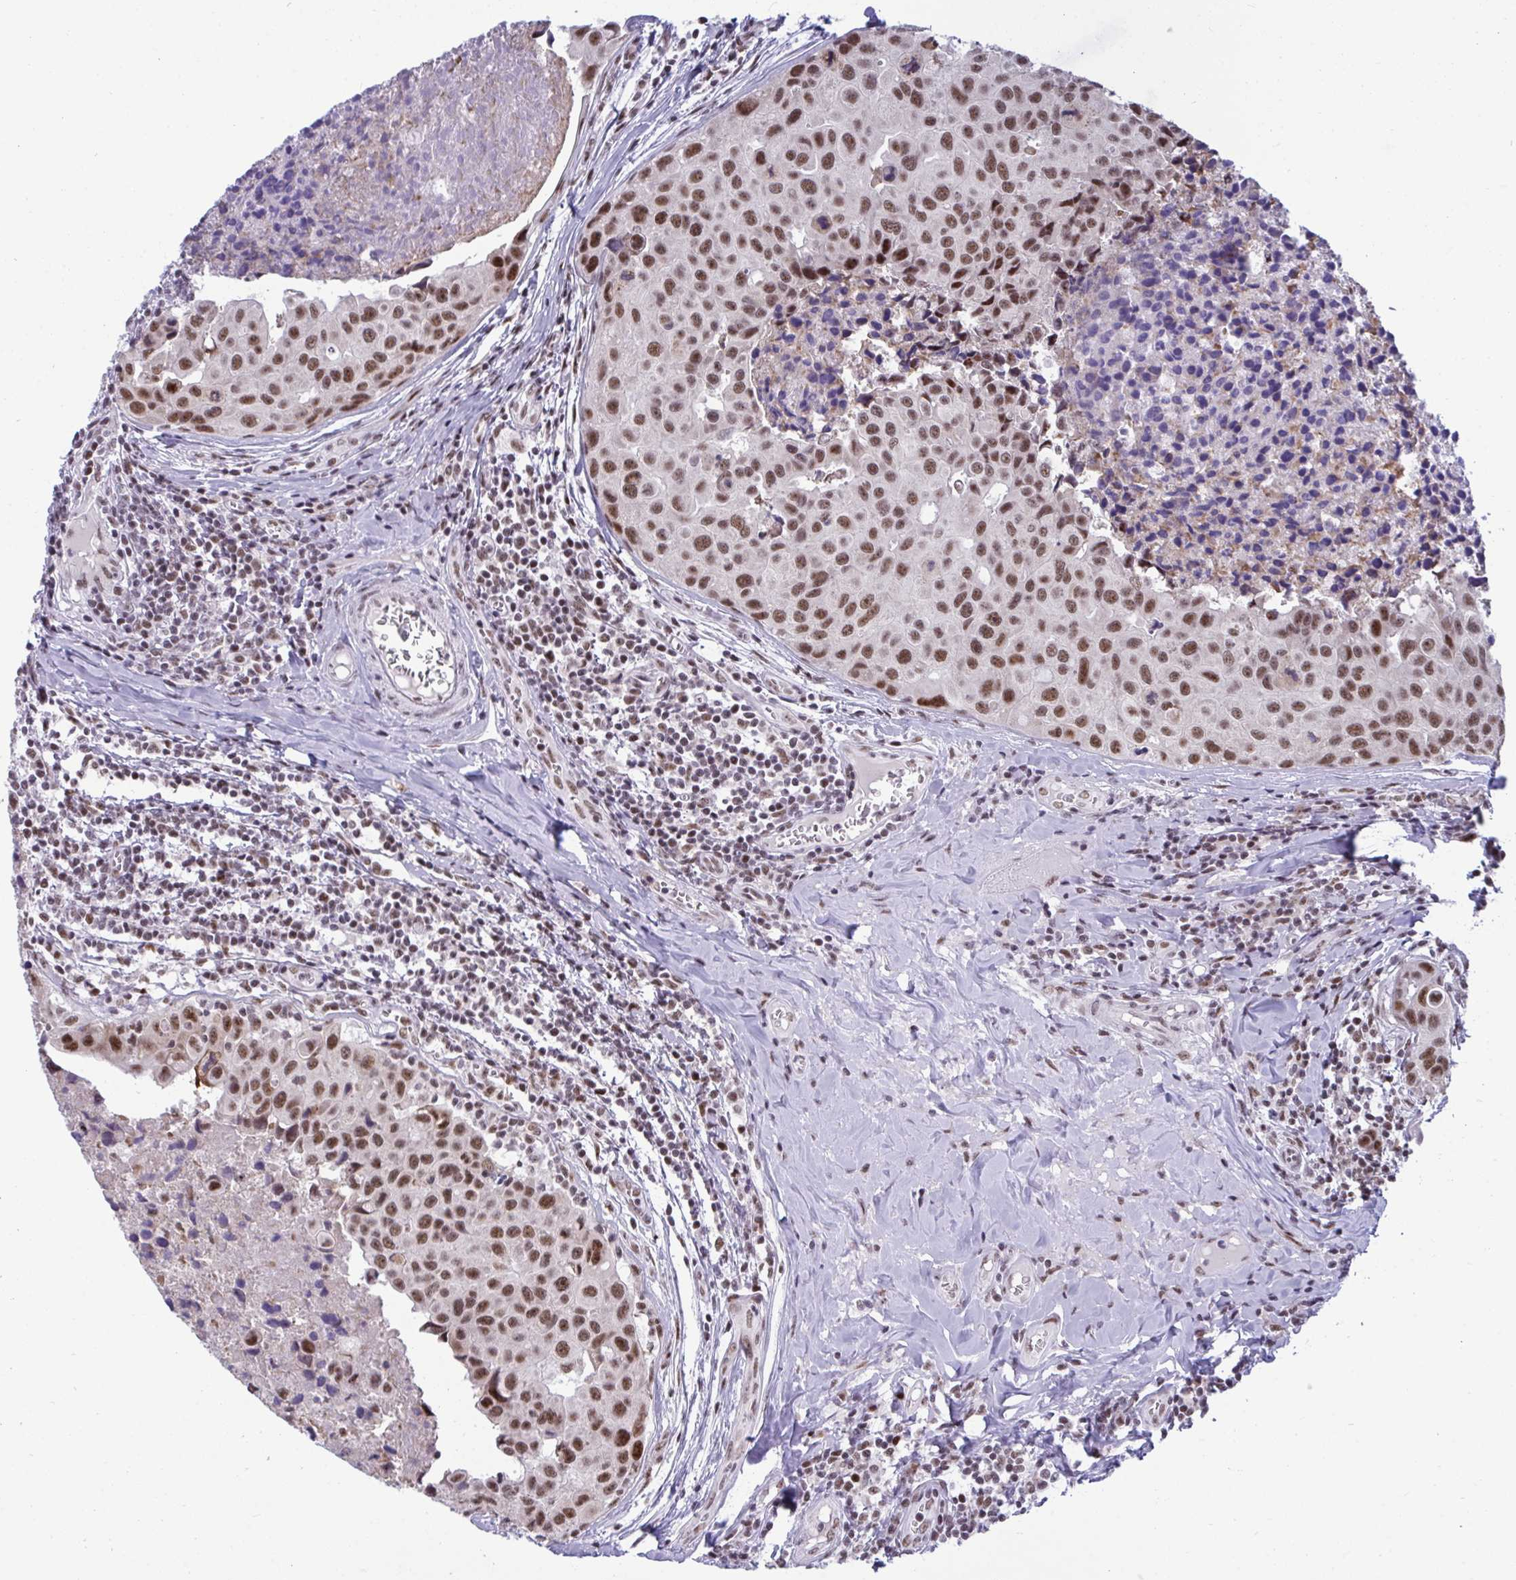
{"staining": {"intensity": "moderate", "quantity": ">75%", "location": "nuclear"}, "tissue": "breast cancer", "cell_type": "Tumor cells", "image_type": "cancer", "snomed": [{"axis": "morphology", "description": "Duct carcinoma"}, {"axis": "topography", "description": "Breast"}], "caption": "Immunohistochemistry of invasive ductal carcinoma (breast) reveals medium levels of moderate nuclear expression in about >75% of tumor cells.", "gene": "WBP11", "patient": {"sex": "female", "age": 24}}